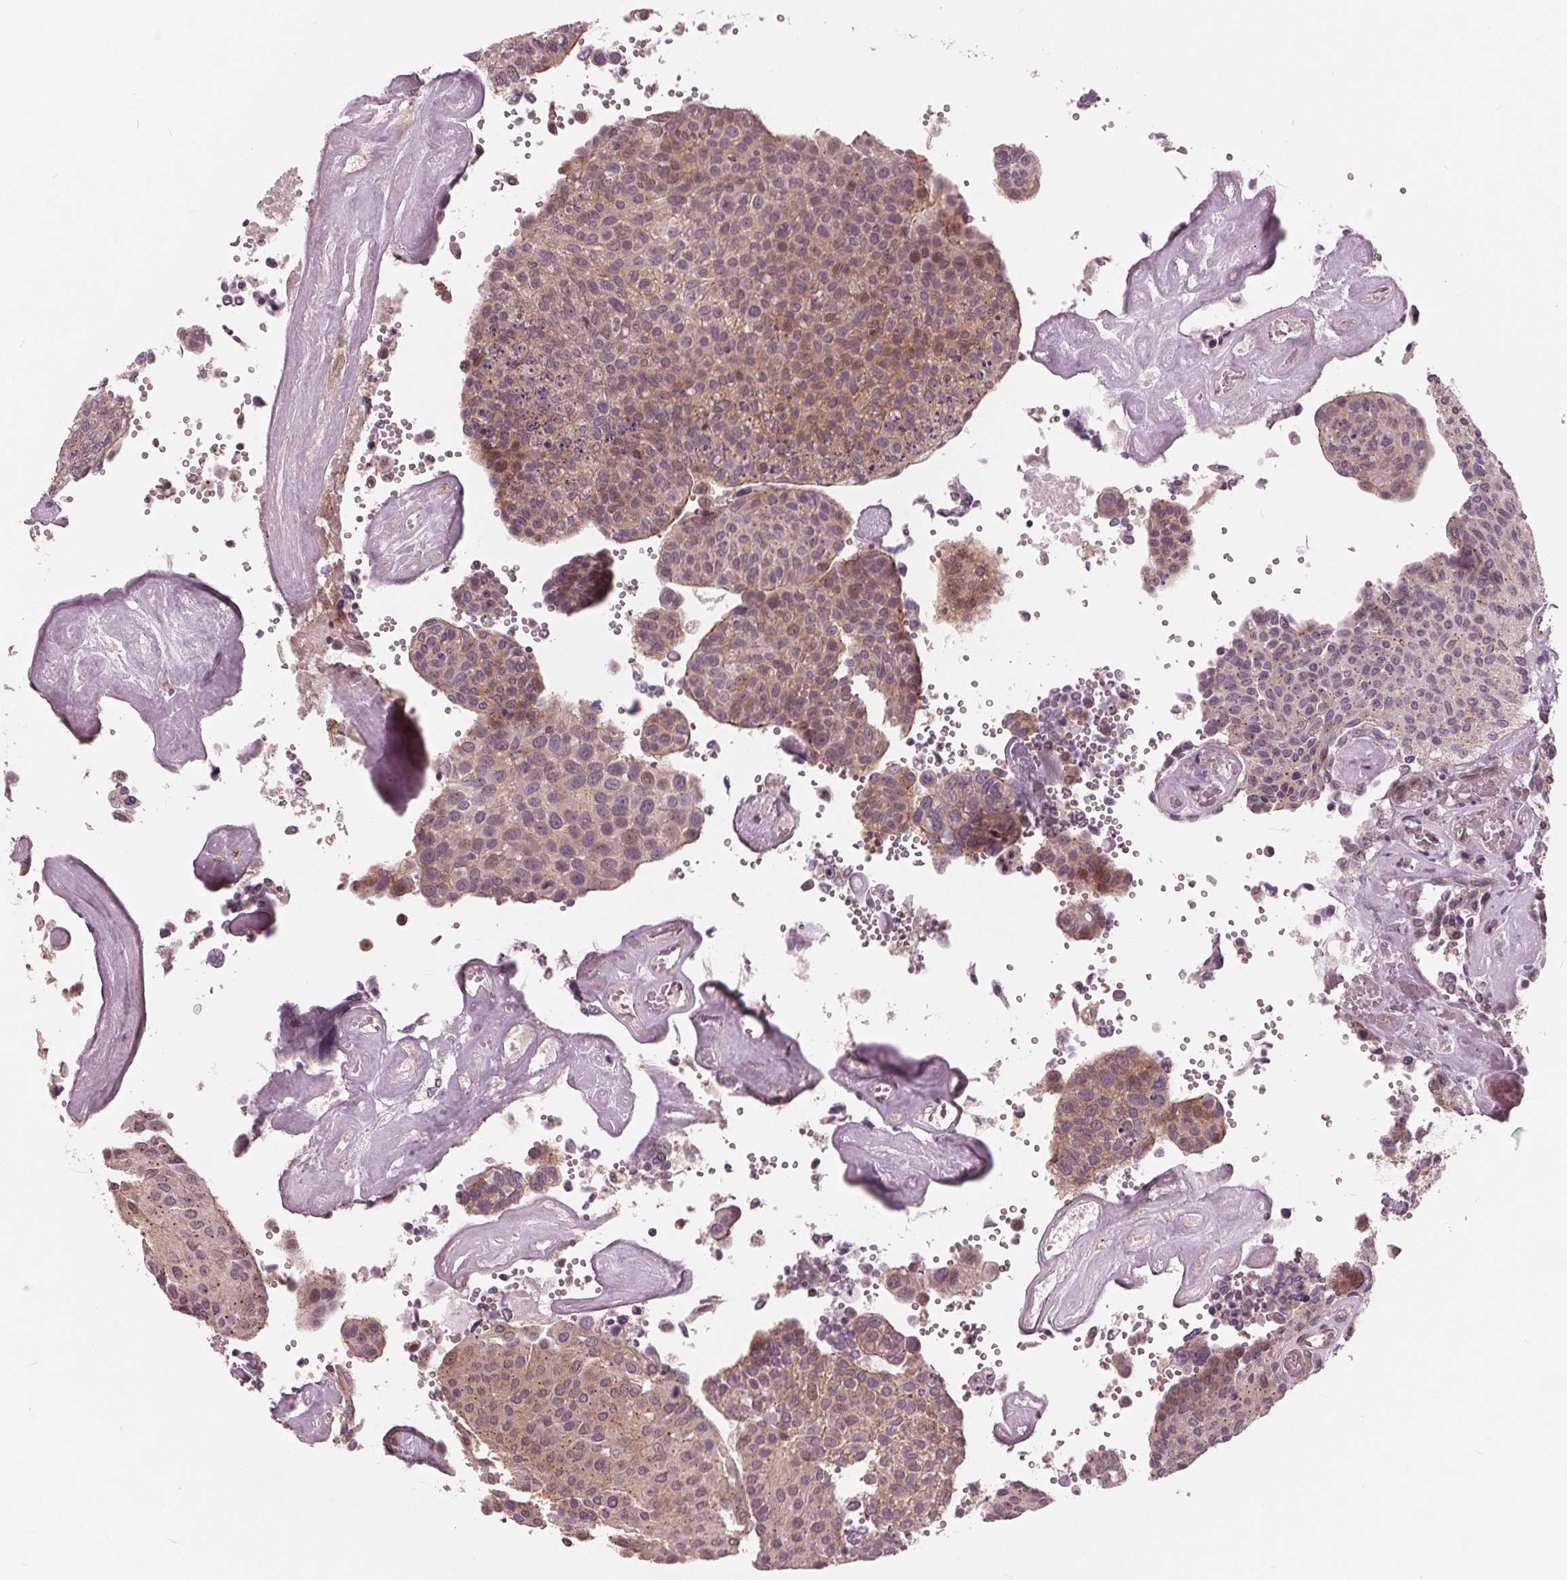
{"staining": {"intensity": "weak", "quantity": "<25%", "location": "cytoplasmic/membranous"}, "tissue": "urothelial cancer", "cell_type": "Tumor cells", "image_type": "cancer", "snomed": [{"axis": "morphology", "description": "Urothelial carcinoma, NOS"}, {"axis": "topography", "description": "Urinary bladder"}], "caption": "Tumor cells are negative for protein expression in human transitional cell carcinoma.", "gene": "TXNIP", "patient": {"sex": "male", "age": 55}}